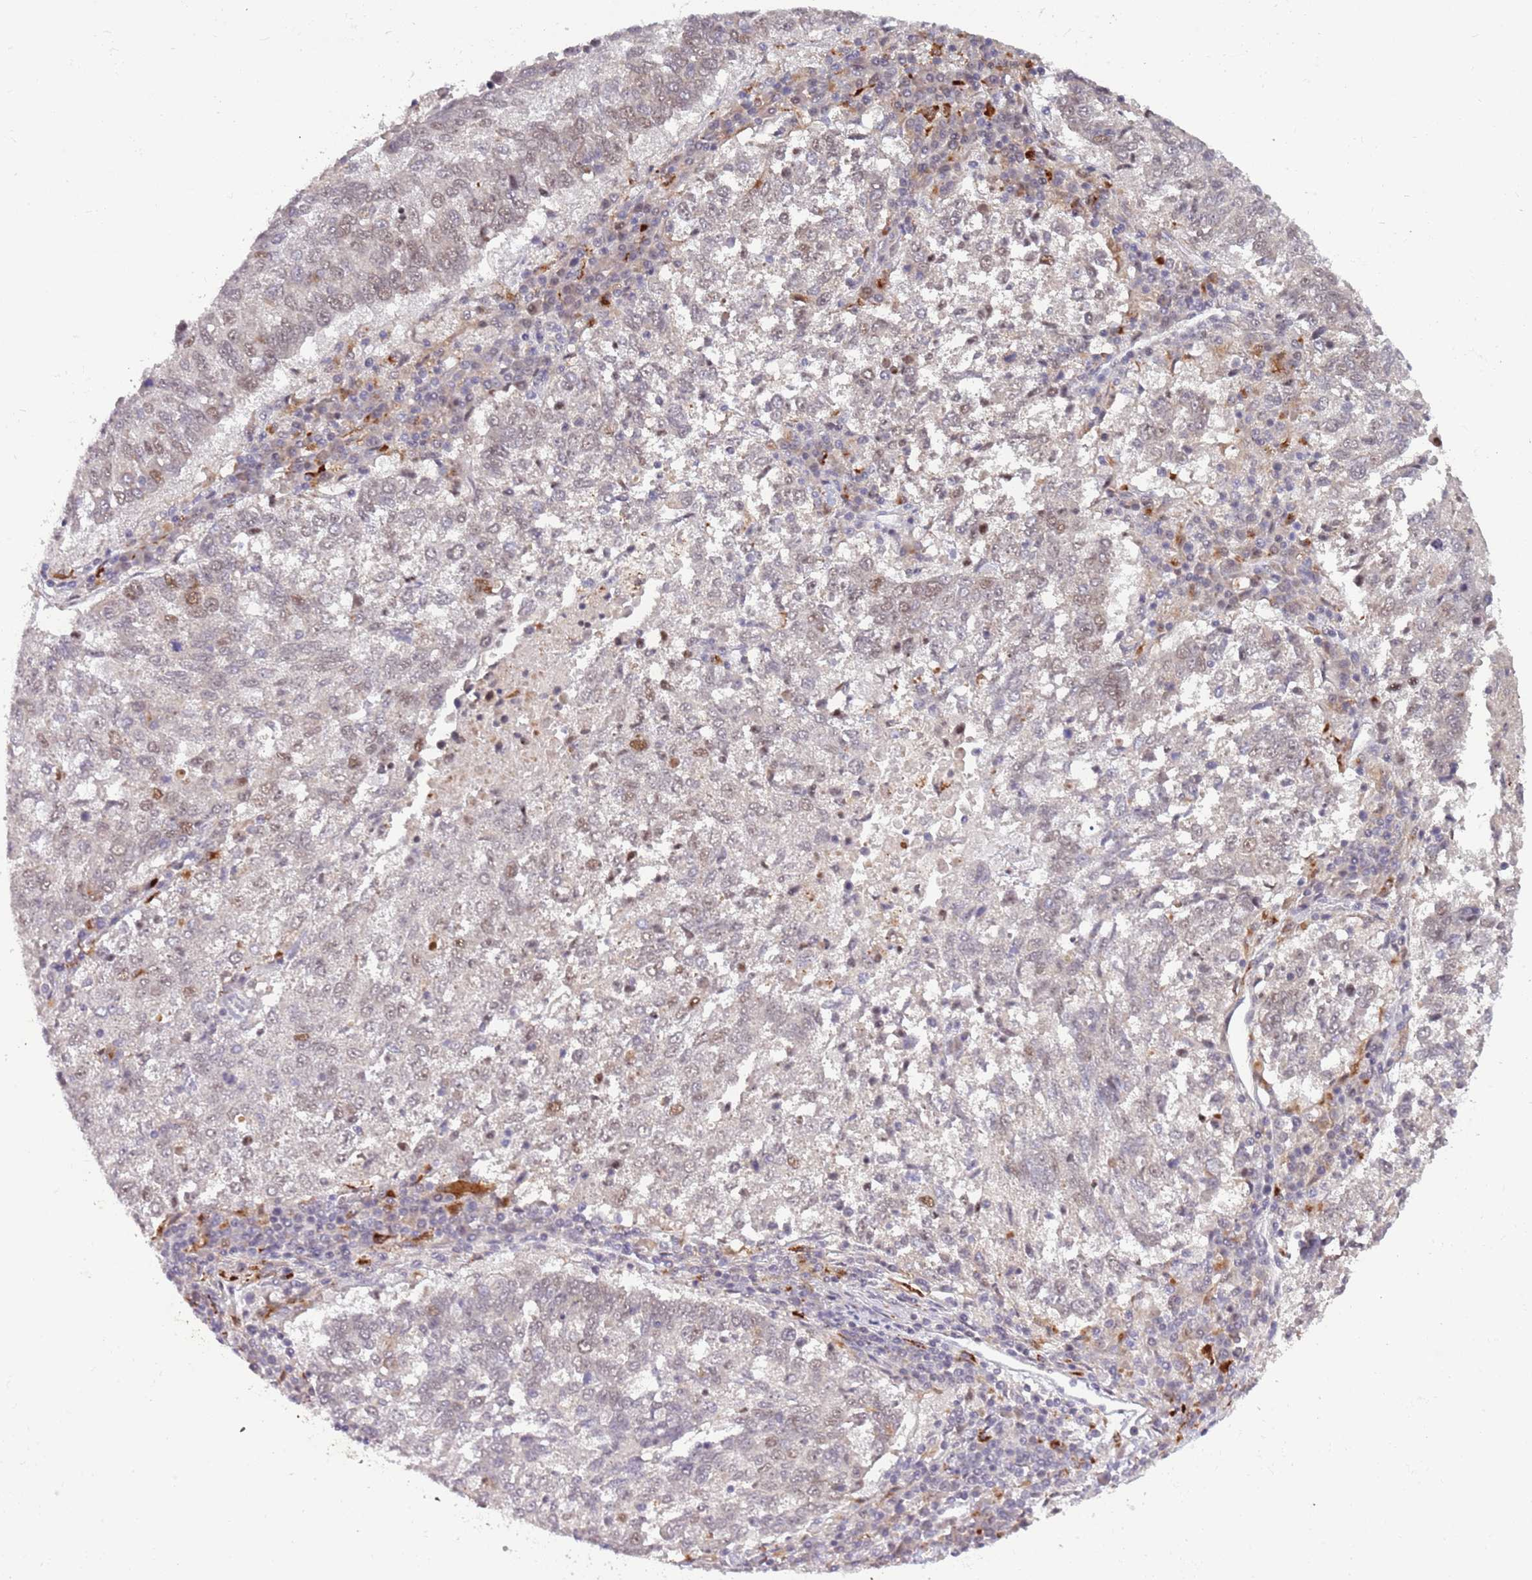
{"staining": {"intensity": "moderate", "quantity": "<25%", "location": "nuclear"}, "tissue": "lung cancer", "cell_type": "Tumor cells", "image_type": "cancer", "snomed": [{"axis": "morphology", "description": "Squamous cell carcinoma, NOS"}, {"axis": "topography", "description": "Lung"}], "caption": "Squamous cell carcinoma (lung) stained with a brown dye displays moderate nuclear positive expression in about <25% of tumor cells.", "gene": "TRIM27", "patient": {"sex": "male", "age": 73}}